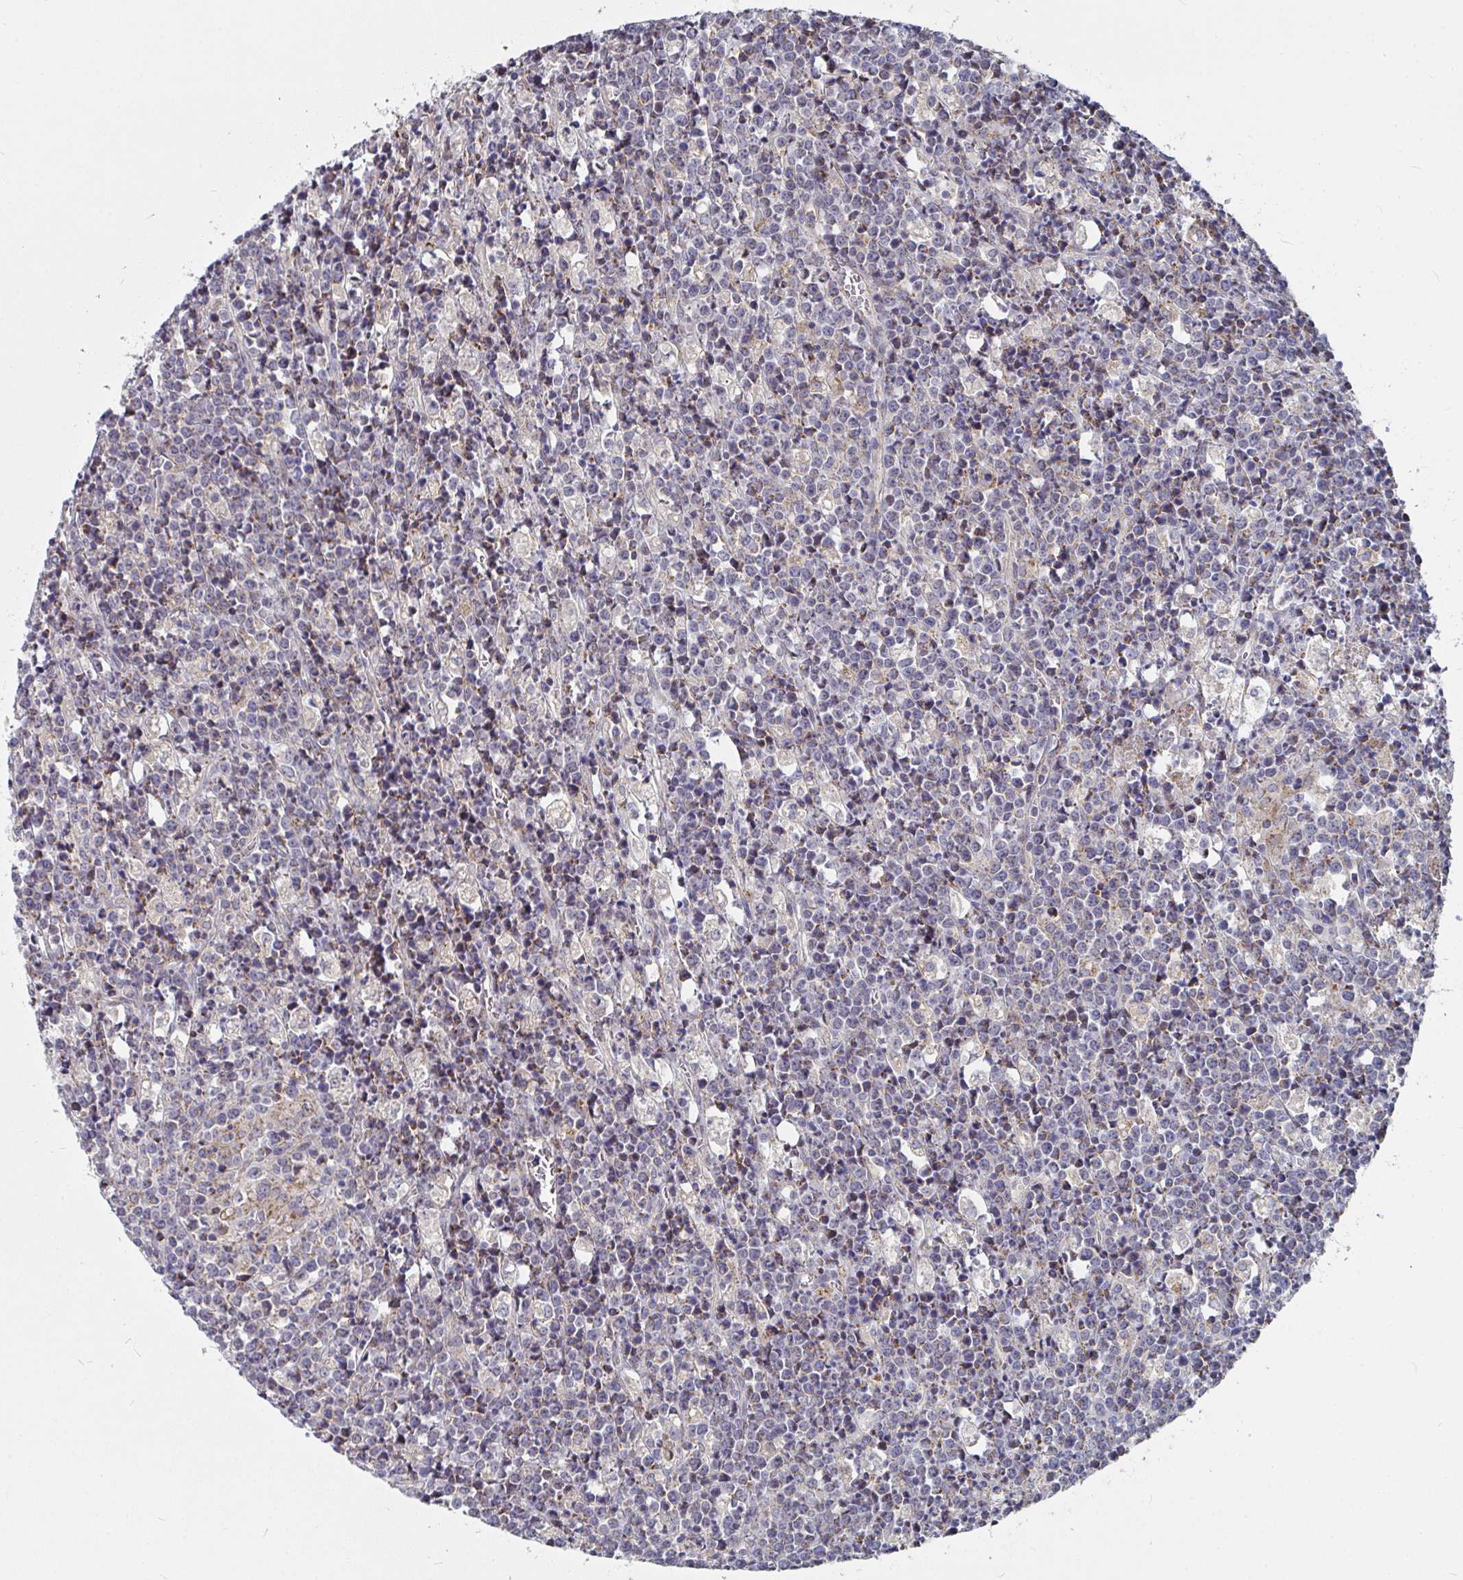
{"staining": {"intensity": "weak", "quantity": ">75%", "location": "cytoplasmic/membranous"}, "tissue": "lymphoma", "cell_type": "Tumor cells", "image_type": "cancer", "snomed": [{"axis": "morphology", "description": "Malignant lymphoma, non-Hodgkin's type, High grade"}, {"axis": "topography", "description": "Ovary"}], "caption": "Lymphoma stained with immunohistochemistry shows weak cytoplasmic/membranous positivity in about >75% of tumor cells.", "gene": "RHEBL1", "patient": {"sex": "female", "age": 56}}